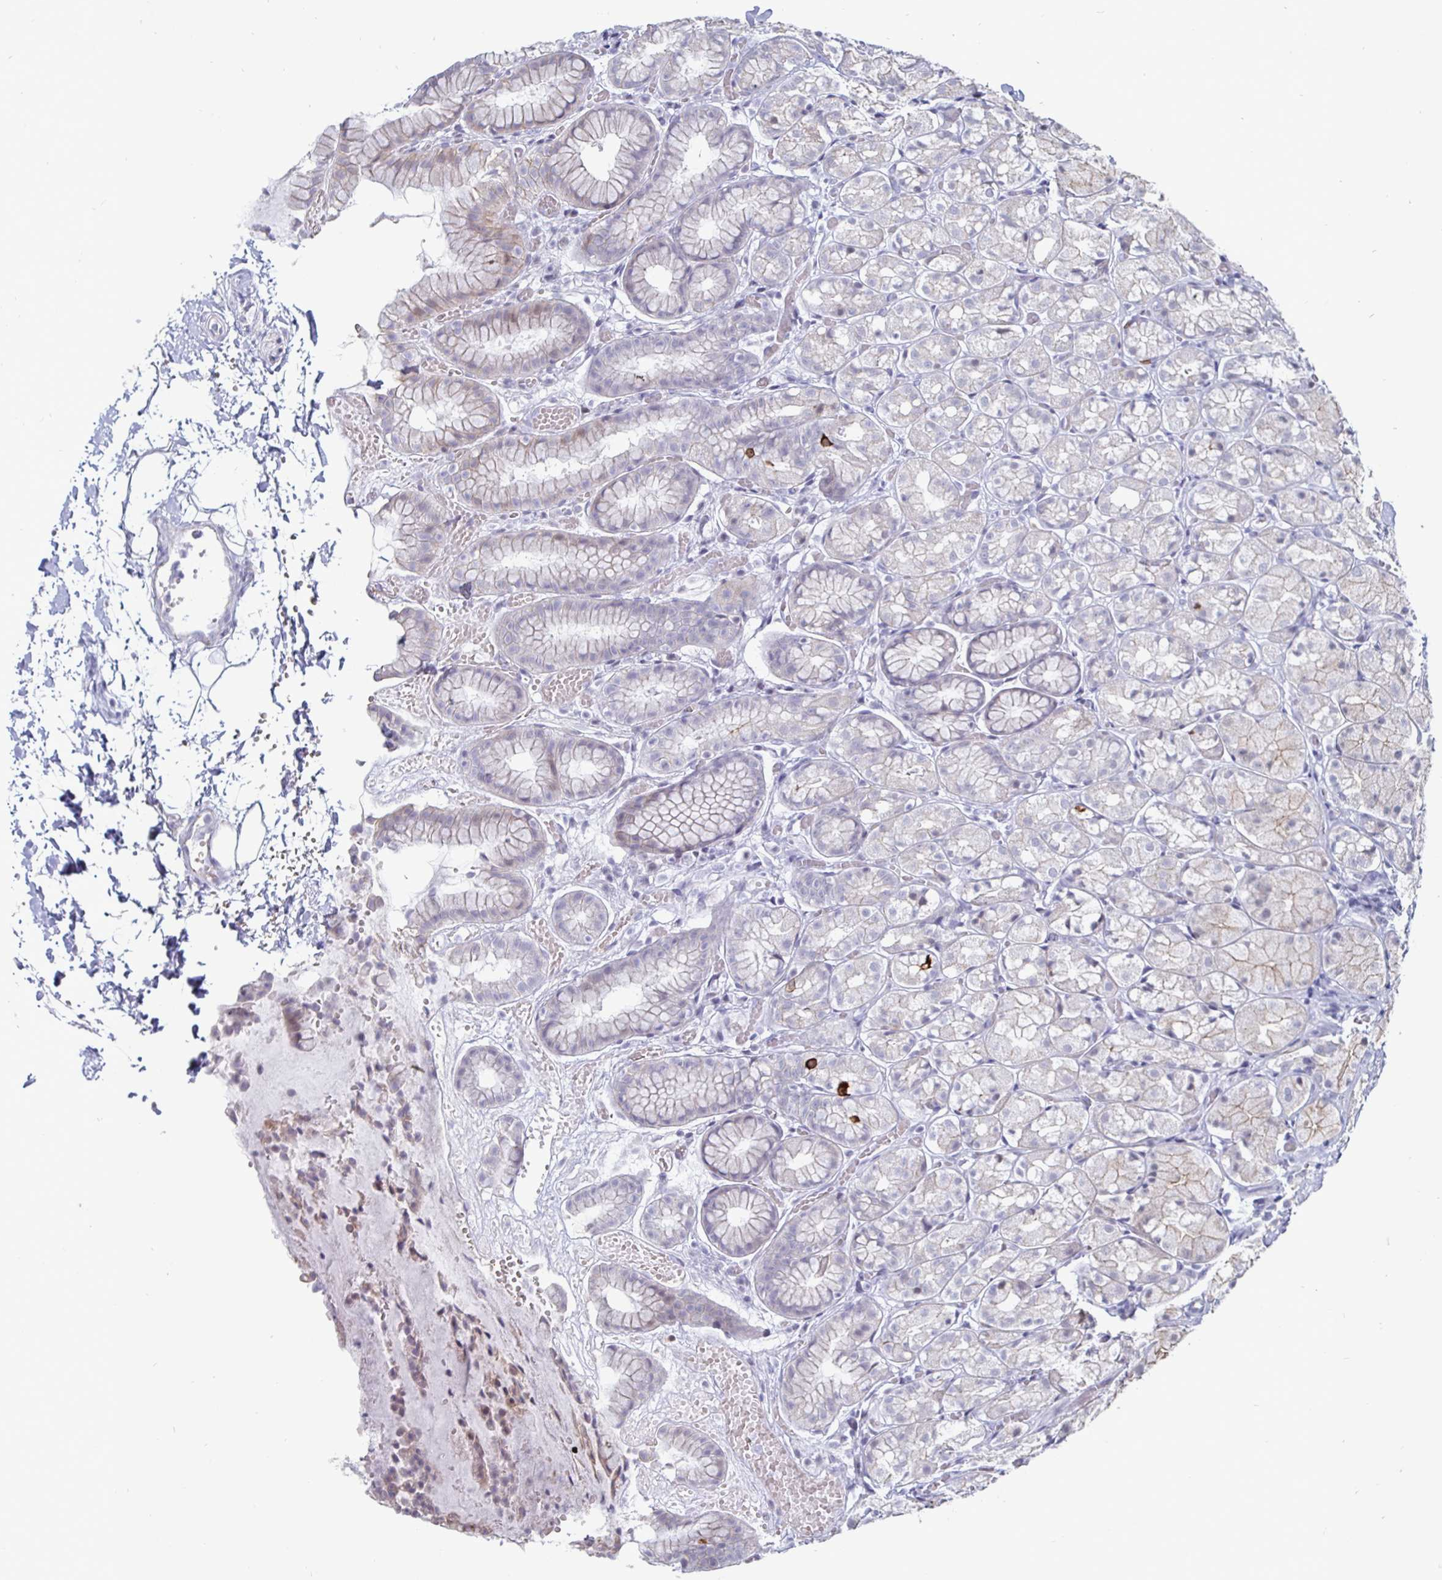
{"staining": {"intensity": "strong", "quantity": "<25%", "location": "cytoplasmic/membranous"}, "tissue": "stomach", "cell_type": "Glandular cells", "image_type": "normal", "snomed": [{"axis": "morphology", "description": "Normal tissue, NOS"}, {"axis": "topography", "description": "Stomach"}], "caption": "A histopathology image of stomach stained for a protein demonstrates strong cytoplasmic/membranous brown staining in glandular cells. (DAB (3,3'-diaminobenzidine) = brown stain, brightfield microscopy at high magnification).", "gene": "OOSP2", "patient": {"sex": "male", "age": 70}}